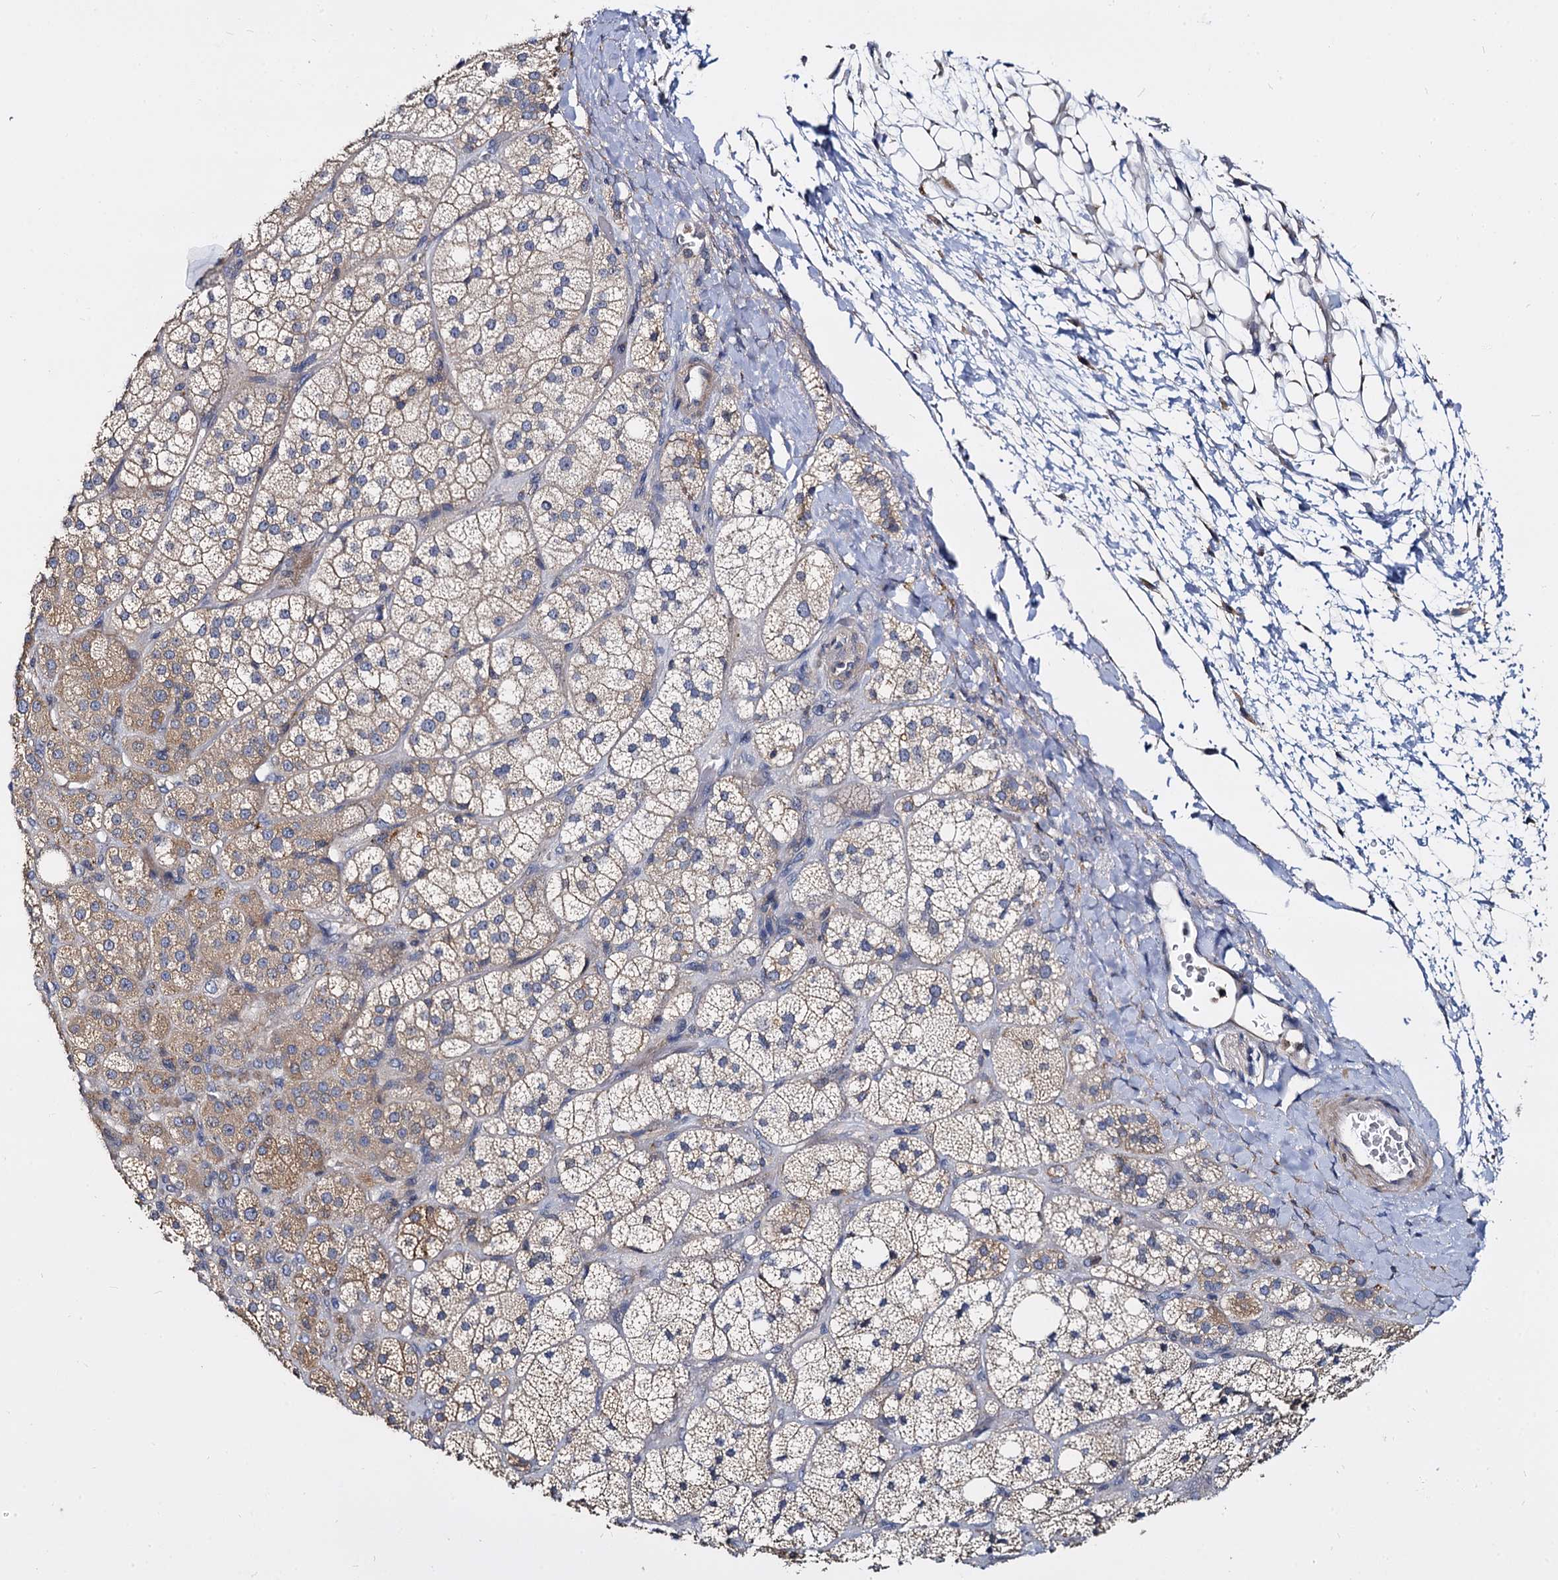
{"staining": {"intensity": "moderate", "quantity": "<25%", "location": "cytoplasmic/membranous"}, "tissue": "adrenal gland", "cell_type": "Glandular cells", "image_type": "normal", "snomed": [{"axis": "morphology", "description": "Normal tissue, NOS"}, {"axis": "topography", "description": "Adrenal gland"}], "caption": "The image reveals staining of benign adrenal gland, revealing moderate cytoplasmic/membranous protein positivity (brown color) within glandular cells.", "gene": "ANKRD13A", "patient": {"sex": "male", "age": 61}}